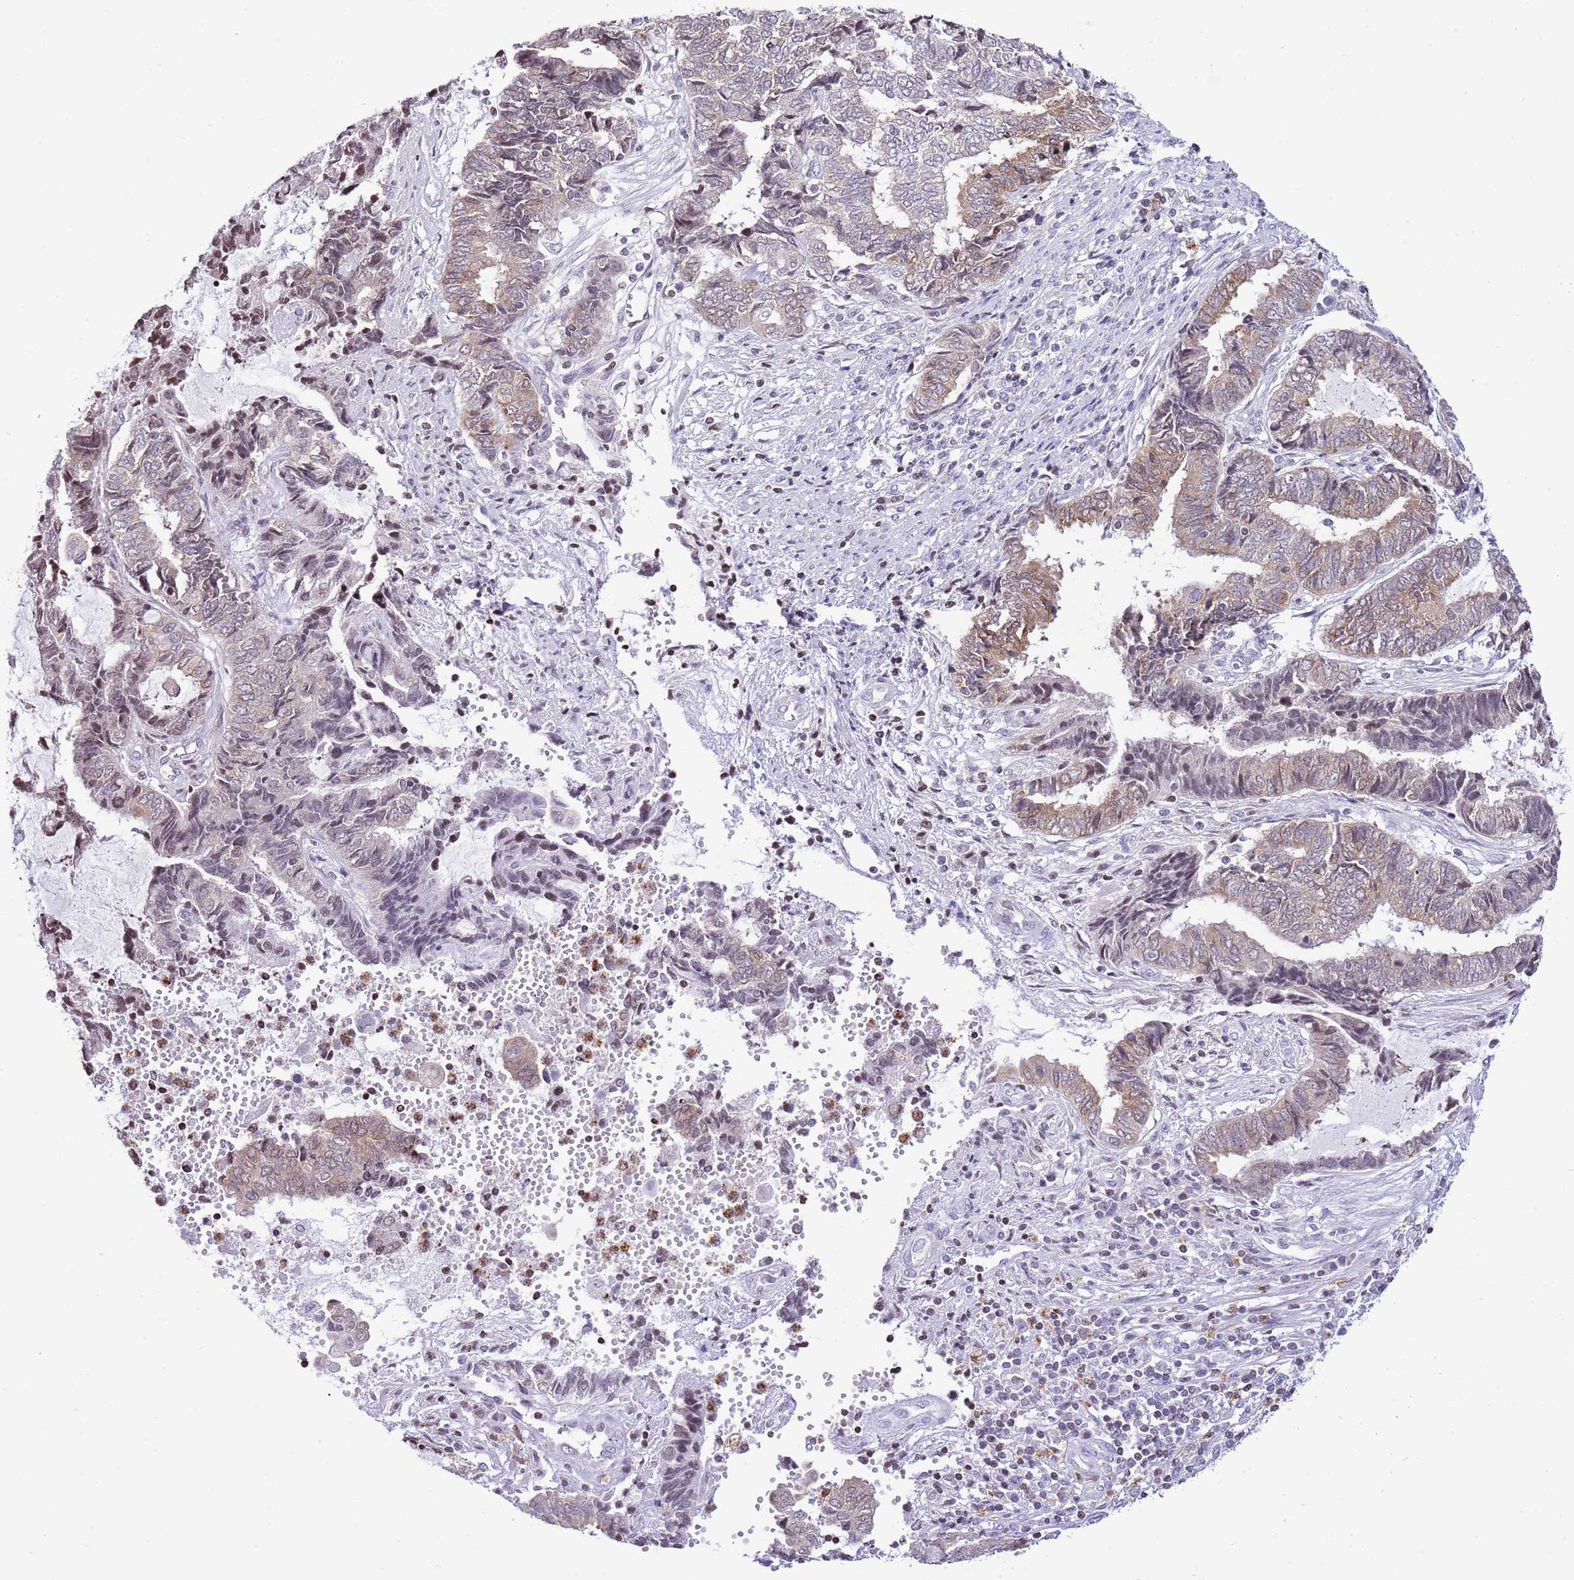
{"staining": {"intensity": "weak", "quantity": "25%-75%", "location": "cytoplasmic/membranous"}, "tissue": "endometrial cancer", "cell_type": "Tumor cells", "image_type": "cancer", "snomed": [{"axis": "morphology", "description": "Adenocarcinoma, NOS"}, {"axis": "topography", "description": "Uterus"}, {"axis": "topography", "description": "Endometrium"}], "caption": "A micrograph of human endometrial adenocarcinoma stained for a protein displays weak cytoplasmic/membranous brown staining in tumor cells. (brown staining indicates protein expression, while blue staining denotes nuclei).", "gene": "PRR15", "patient": {"sex": "female", "age": 70}}